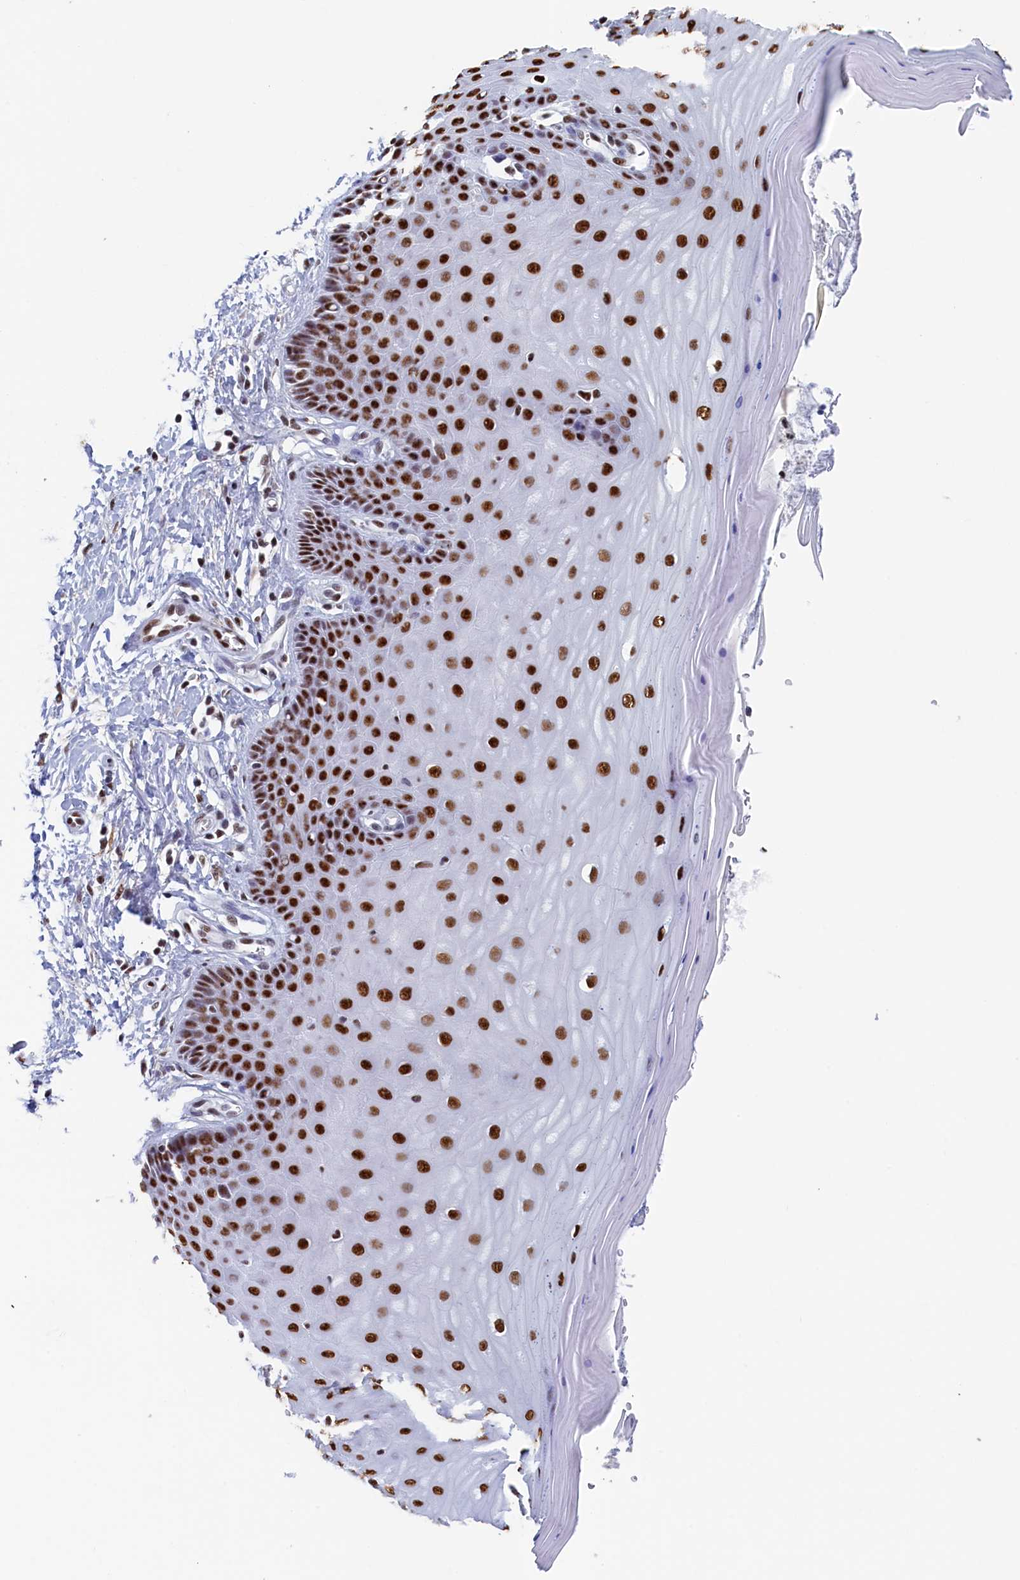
{"staining": {"intensity": "strong", "quantity": ">75%", "location": "nuclear"}, "tissue": "cervix", "cell_type": "Glandular cells", "image_type": "normal", "snomed": [{"axis": "morphology", "description": "Normal tissue, NOS"}, {"axis": "topography", "description": "Cervix"}], "caption": "Immunohistochemistry histopathology image of benign human cervix stained for a protein (brown), which demonstrates high levels of strong nuclear expression in approximately >75% of glandular cells.", "gene": "MOSPD3", "patient": {"sex": "female", "age": 55}}